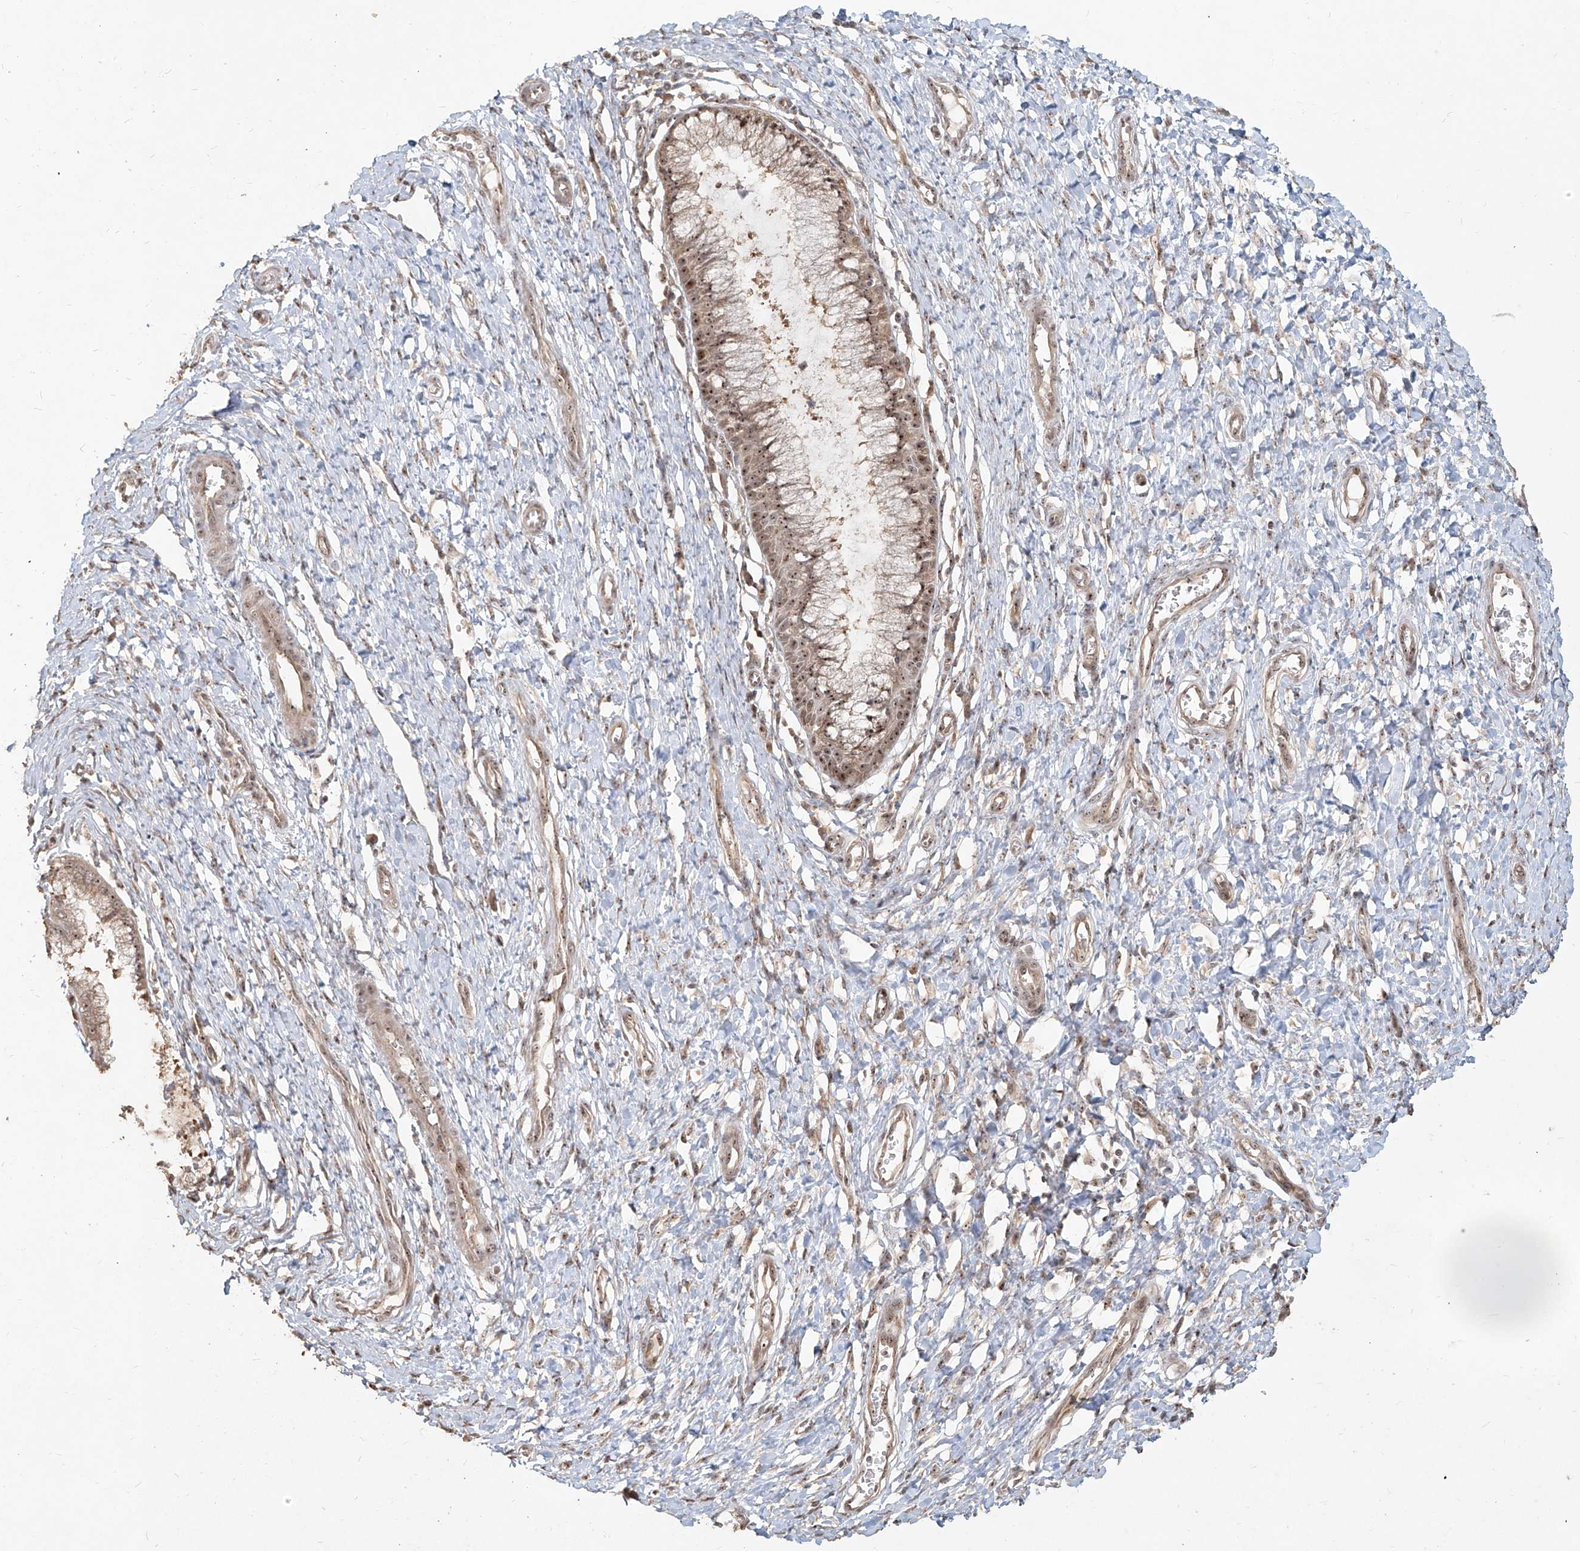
{"staining": {"intensity": "moderate", "quantity": "25%-75%", "location": "cytoplasmic/membranous,nuclear"}, "tissue": "cervix", "cell_type": "Glandular cells", "image_type": "normal", "snomed": [{"axis": "morphology", "description": "Normal tissue, NOS"}, {"axis": "topography", "description": "Cervix"}], "caption": "Brown immunohistochemical staining in benign human cervix exhibits moderate cytoplasmic/membranous,nuclear staining in about 25%-75% of glandular cells. The protein of interest is stained brown, and the nuclei are stained in blue (DAB (3,3'-diaminobenzidine) IHC with brightfield microscopy, high magnification).", "gene": "BYSL", "patient": {"sex": "female", "age": 55}}